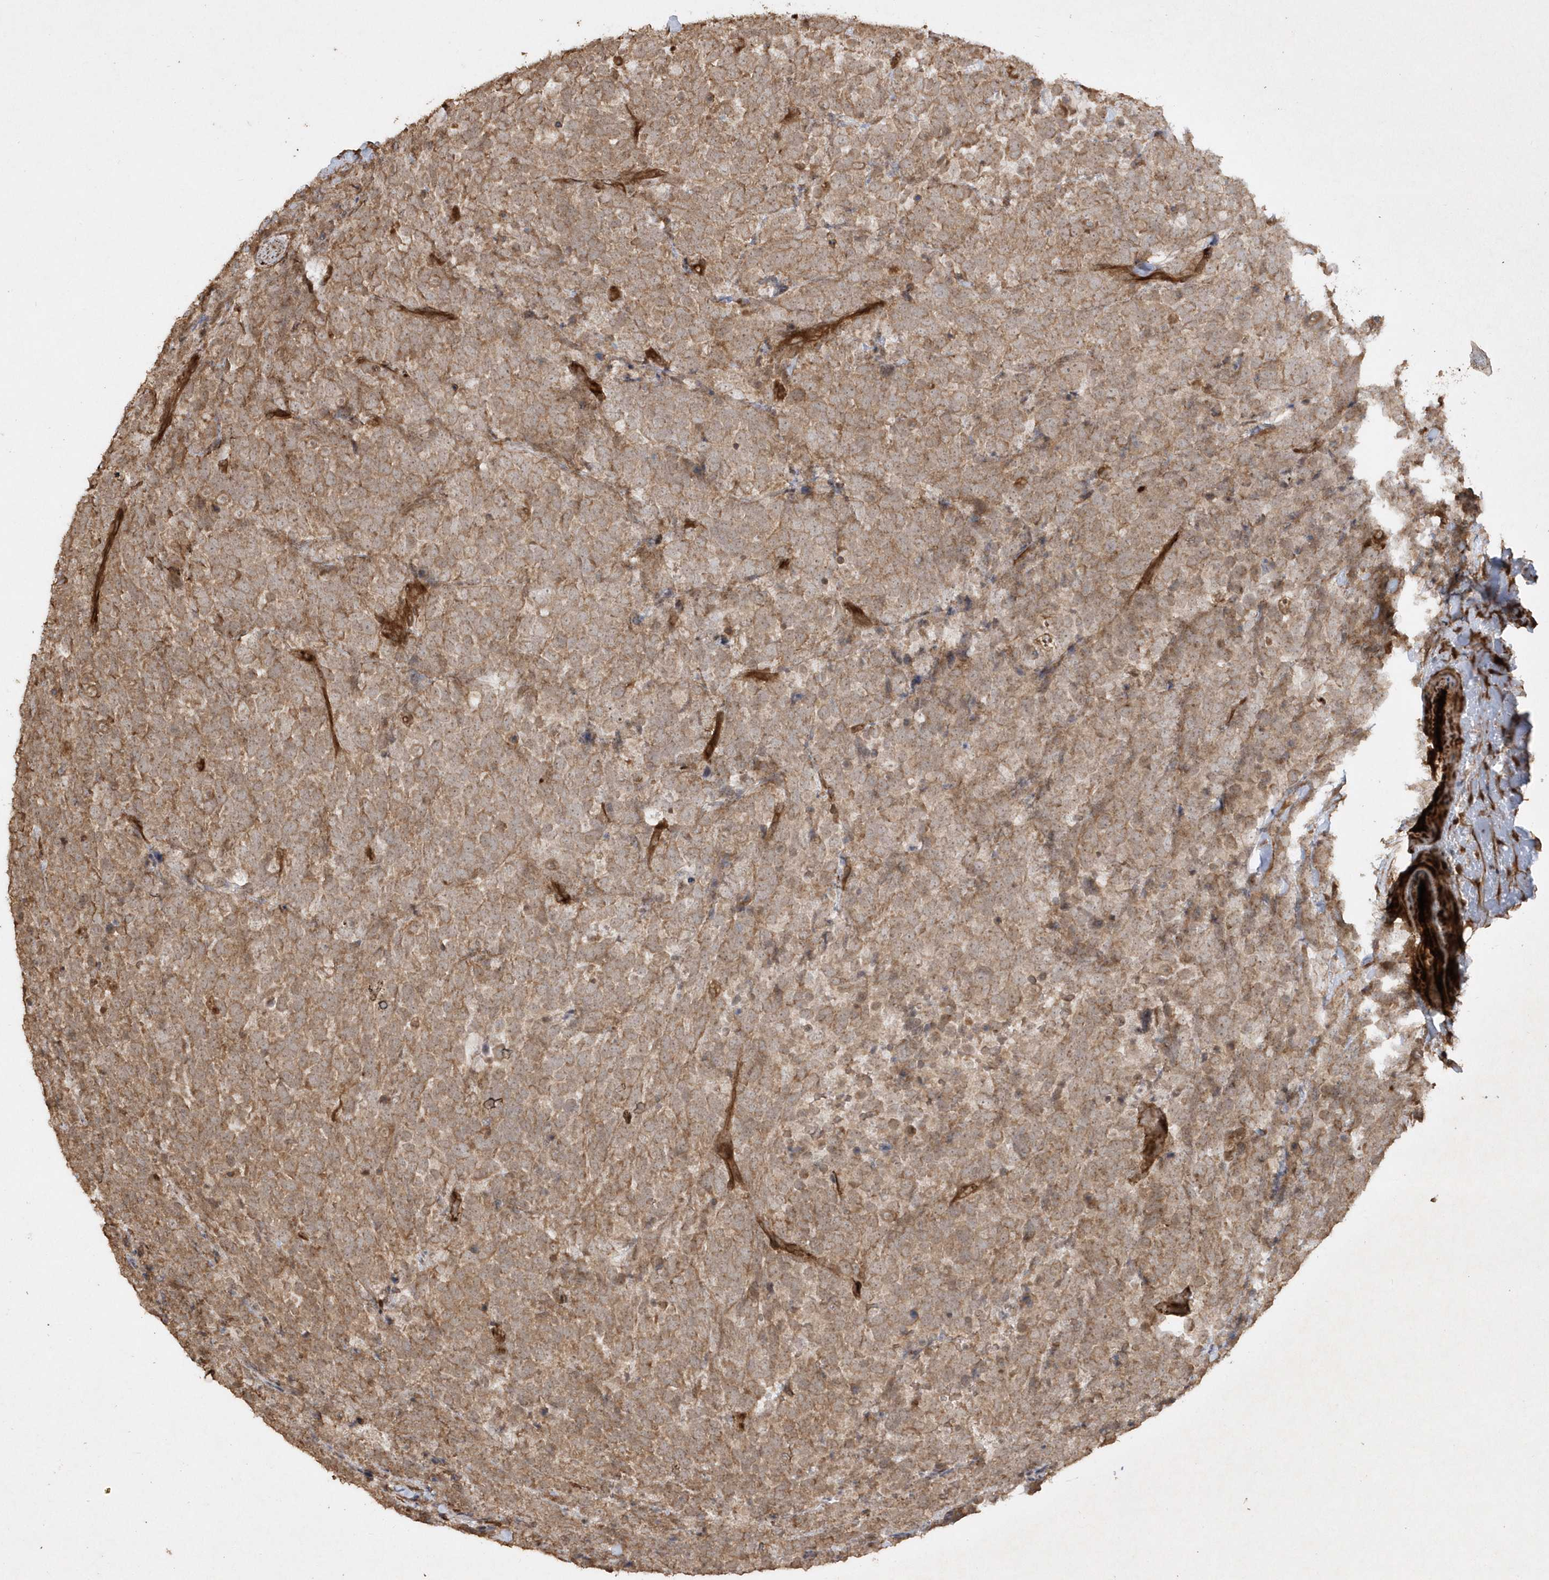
{"staining": {"intensity": "moderate", "quantity": ">75%", "location": "cytoplasmic/membranous"}, "tissue": "urothelial cancer", "cell_type": "Tumor cells", "image_type": "cancer", "snomed": [{"axis": "morphology", "description": "Urothelial carcinoma, High grade"}, {"axis": "topography", "description": "Urinary bladder"}], "caption": "There is medium levels of moderate cytoplasmic/membranous positivity in tumor cells of urothelial cancer, as demonstrated by immunohistochemical staining (brown color).", "gene": "AVPI1", "patient": {"sex": "female", "age": 82}}